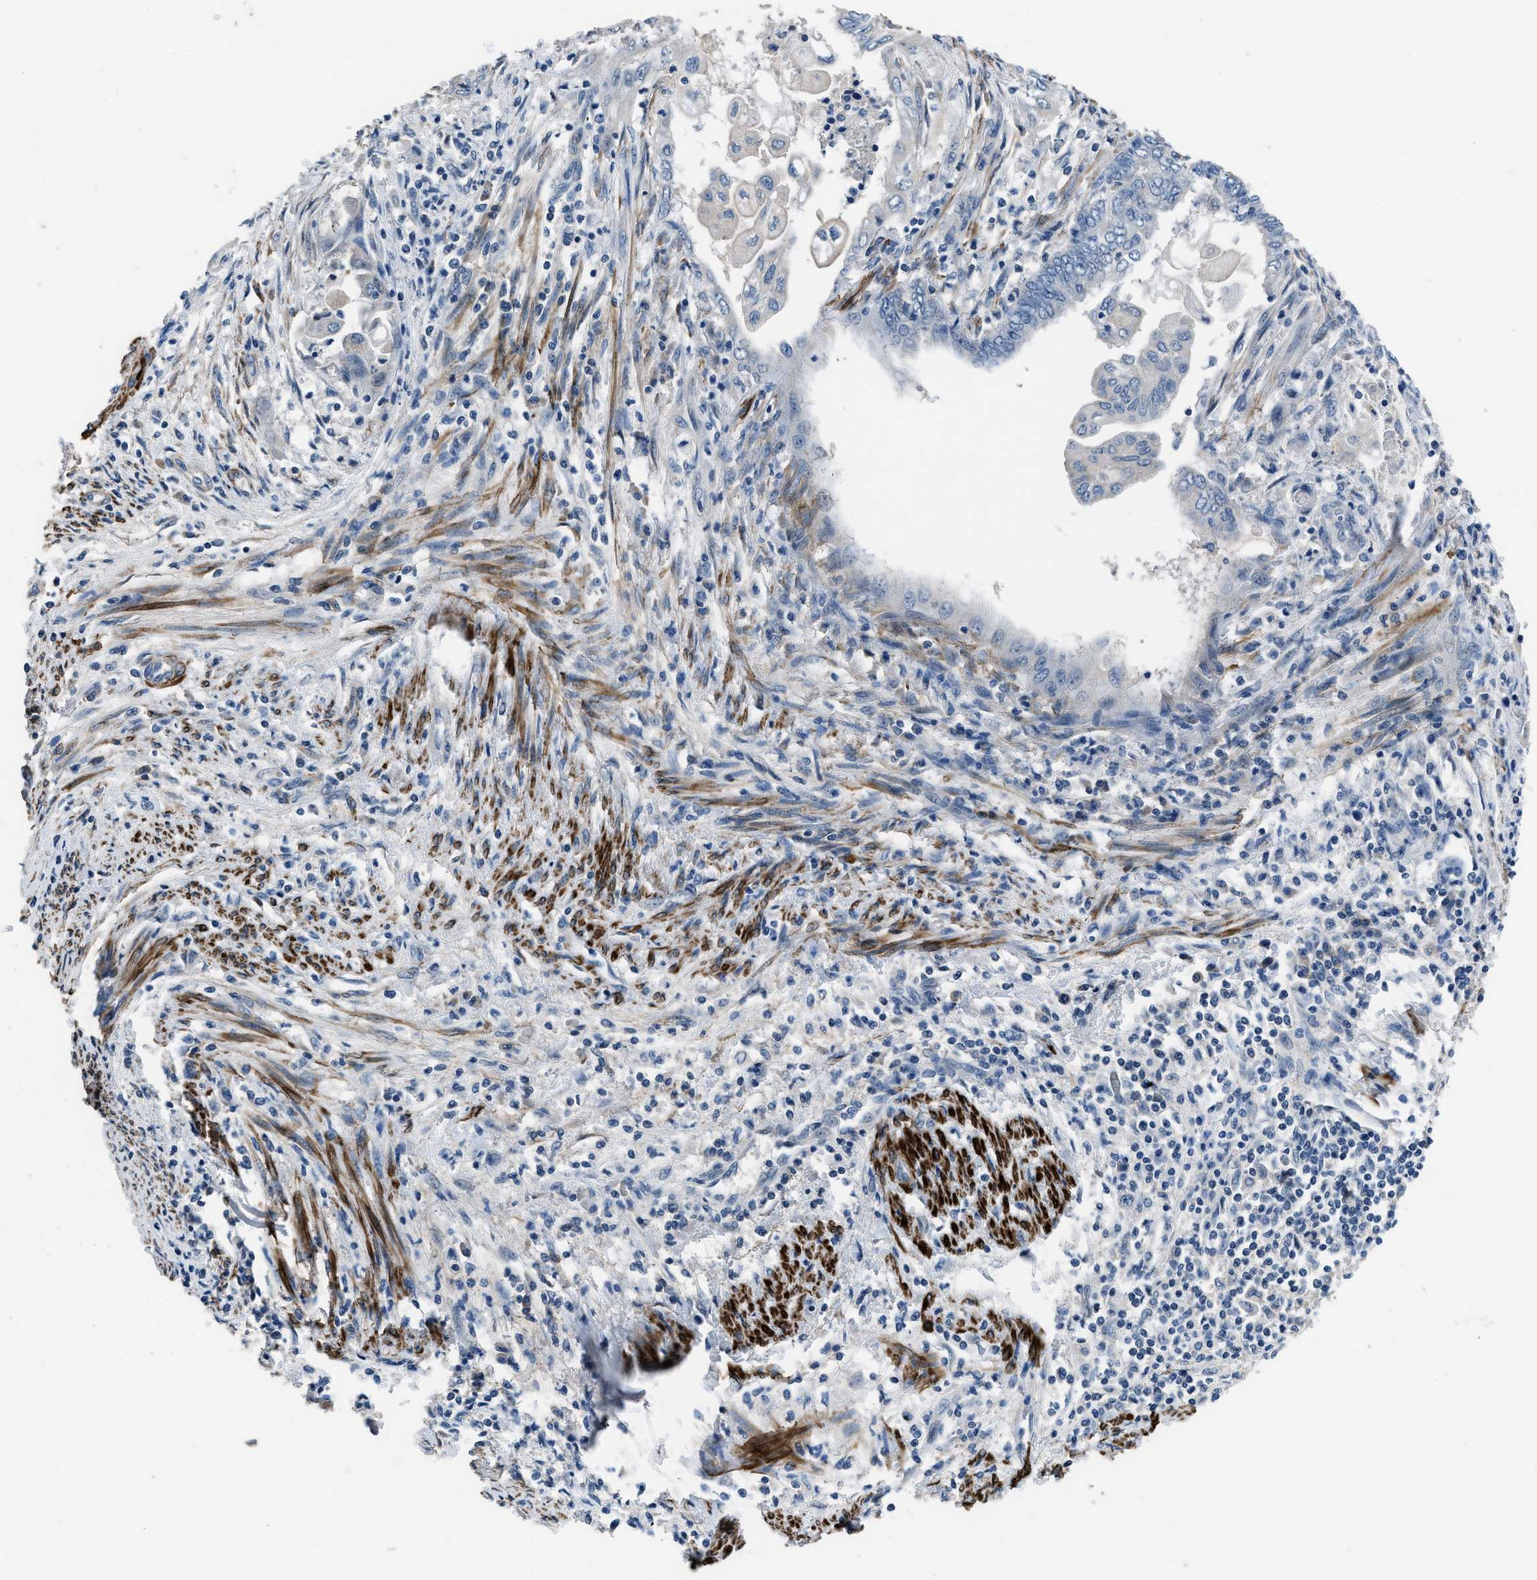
{"staining": {"intensity": "negative", "quantity": "none", "location": "none"}, "tissue": "endometrial cancer", "cell_type": "Tumor cells", "image_type": "cancer", "snomed": [{"axis": "morphology", "description": "Adenocarcinoma, NOS"}, {"axis": "topography", "description": "Uterus"}, {"axis": "topography", "description": "Endometrium"}], "caption": "IHC of human endometrial cancer displays no staining in tumor cells.", "gene": "LANCL2", "patient": {"sex": "female", "age": 70}}